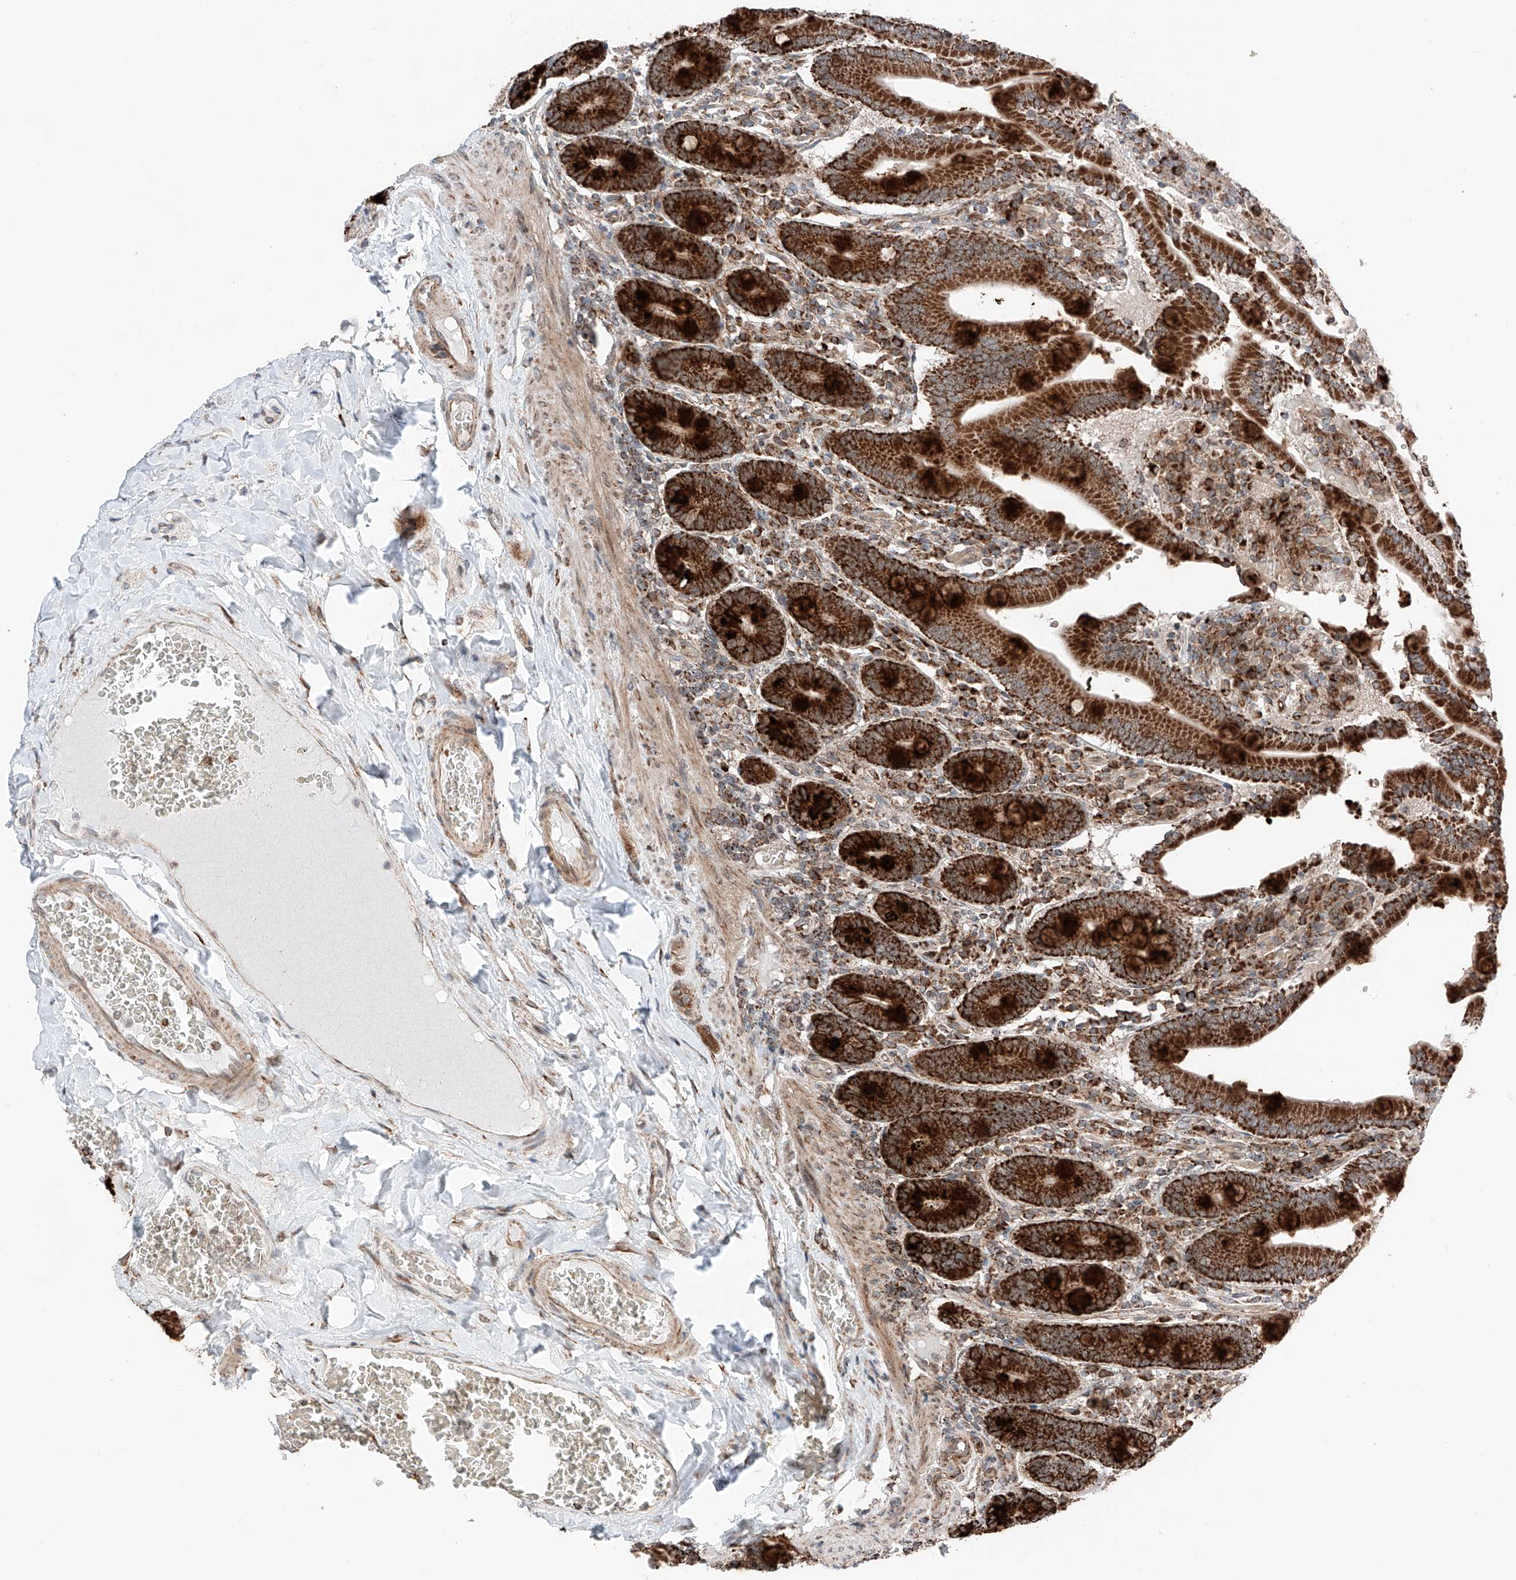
{"staining": {"intensity": "strong", "quantity": ">75%", "location": "cytoplasmic/membranous"}, "tissue": "duodenum", "cell_type": "Glandular cells", "image_type": "normal", "snomed": [{"axis": "morphology", "description": "Normal tissue, NOS"}, {"axis": "topography", "description": "Duodenum"}], "caption": "High-power microscopy captured an immunohistochemistry histopathology image of benign duodenum, revealing strong cytoplasmic/membranous staining in about >75% of glandular cells.", "gene": "ZSCAN29", "patient": {"sex": "female", "age": 62}}